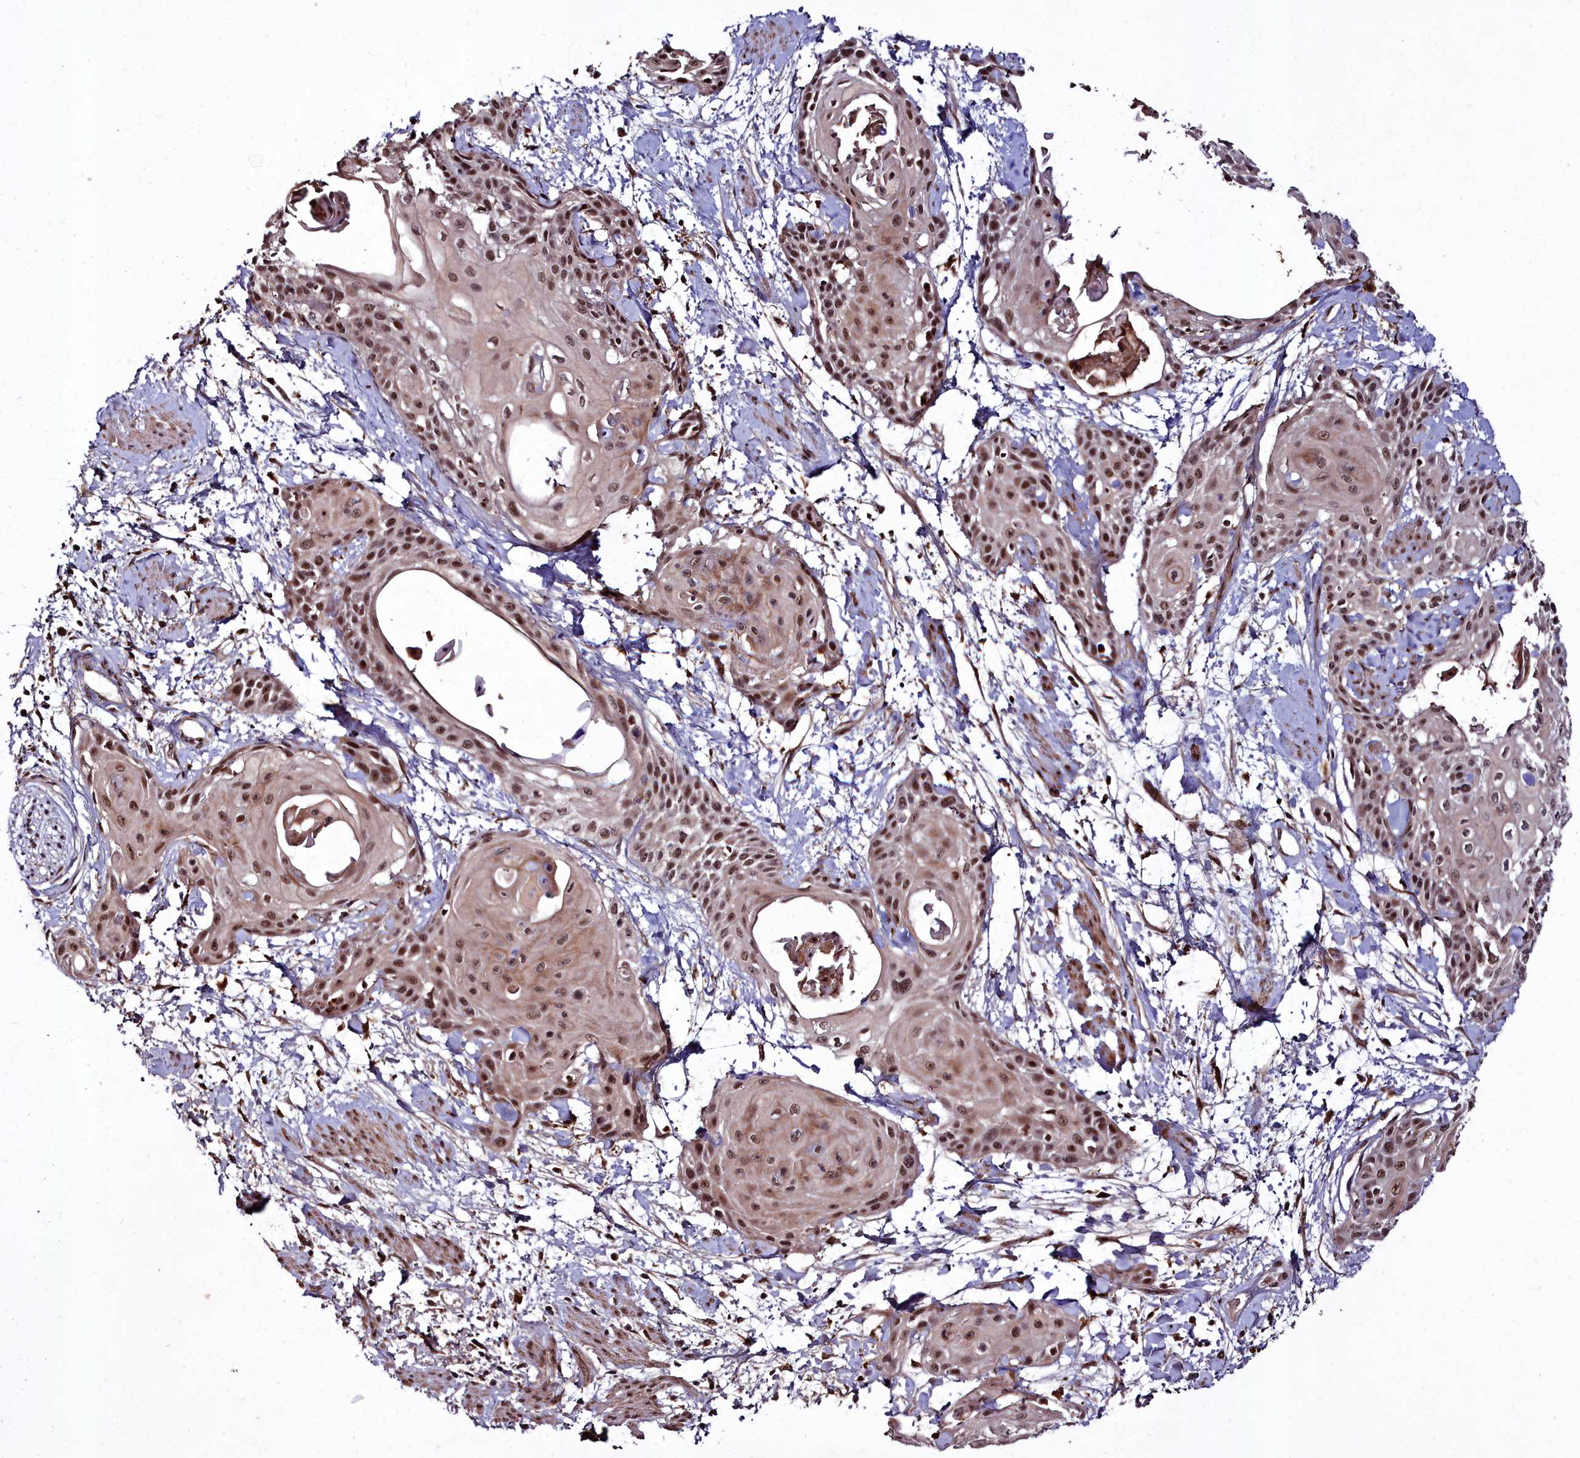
{"staining": {"intensity": "strong", "quantity": ">75%", "location": "nuclear"}, "tissue": "cervical cancer", "cell_type": "Tumor cells", "image_type": "cancer", "snomed": [{"axis": "morphology", "description": "Squamous cell carcinoma, NOS"}, {"axis": "topography", "description": "Cervix"}], "caption": "A high amount of strong nuclear staining is appreciated in approximately >75% of tumor cells in cervical cancer tissue.", "gene": "CXXC1", "patient": {"sex": "female", "age": 57}}